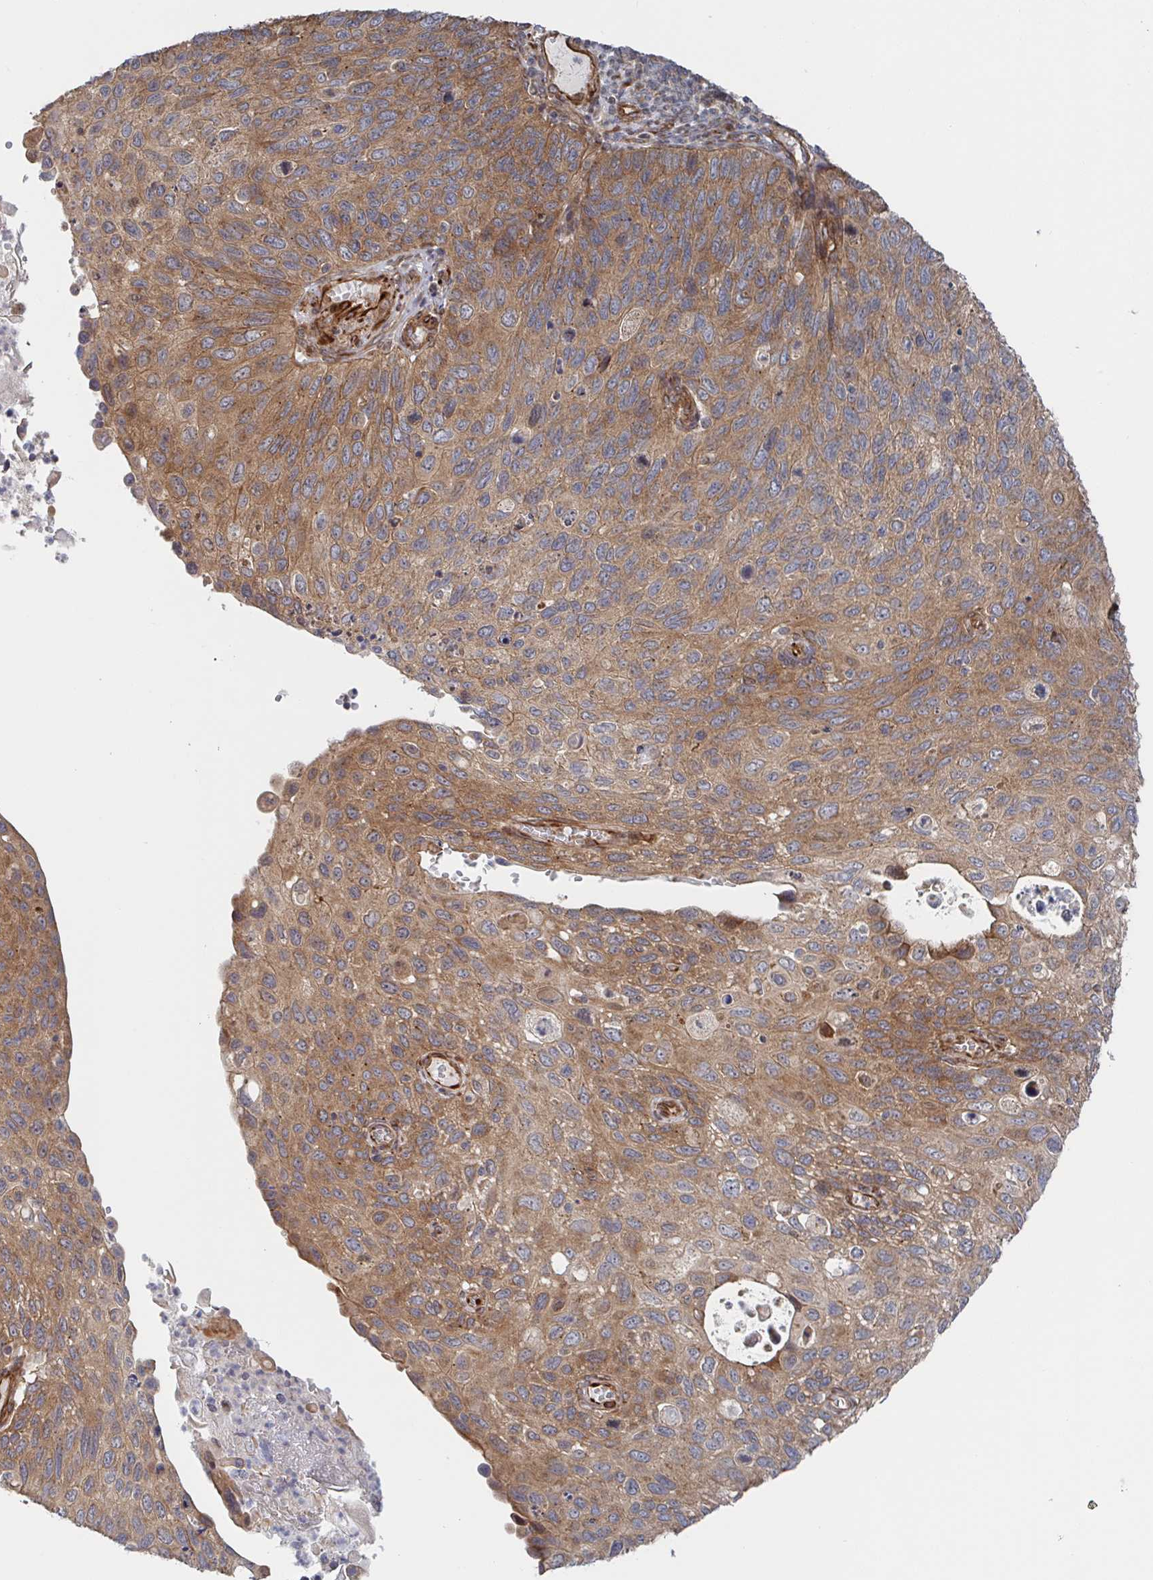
{"staining": {"intensity": "moderate", "quantity": ">75%", "location": "cytoplasmic/membranous"}, "tissue": "cervical cancer", "cell_type": "Tumor cells", "image_type": "cancer", "snomed": [{"axis": "morphology", "description": "Squamous cell carcinoma, NOS"}, {"axis": "topography", "description": "Cervix"}], "caption": "Moderate cytoplasmic/membranous positivity is appreciated in about >75% of tumor cells in cervical cancer. The staining was performed using DAB (3,3'-diaminobenzidine), with brown indicating positive protein expression. Nuclei are stained blue with hematoxylin.", "gene": "DVL3", "patient": {"sex": "female", "age": 70}}